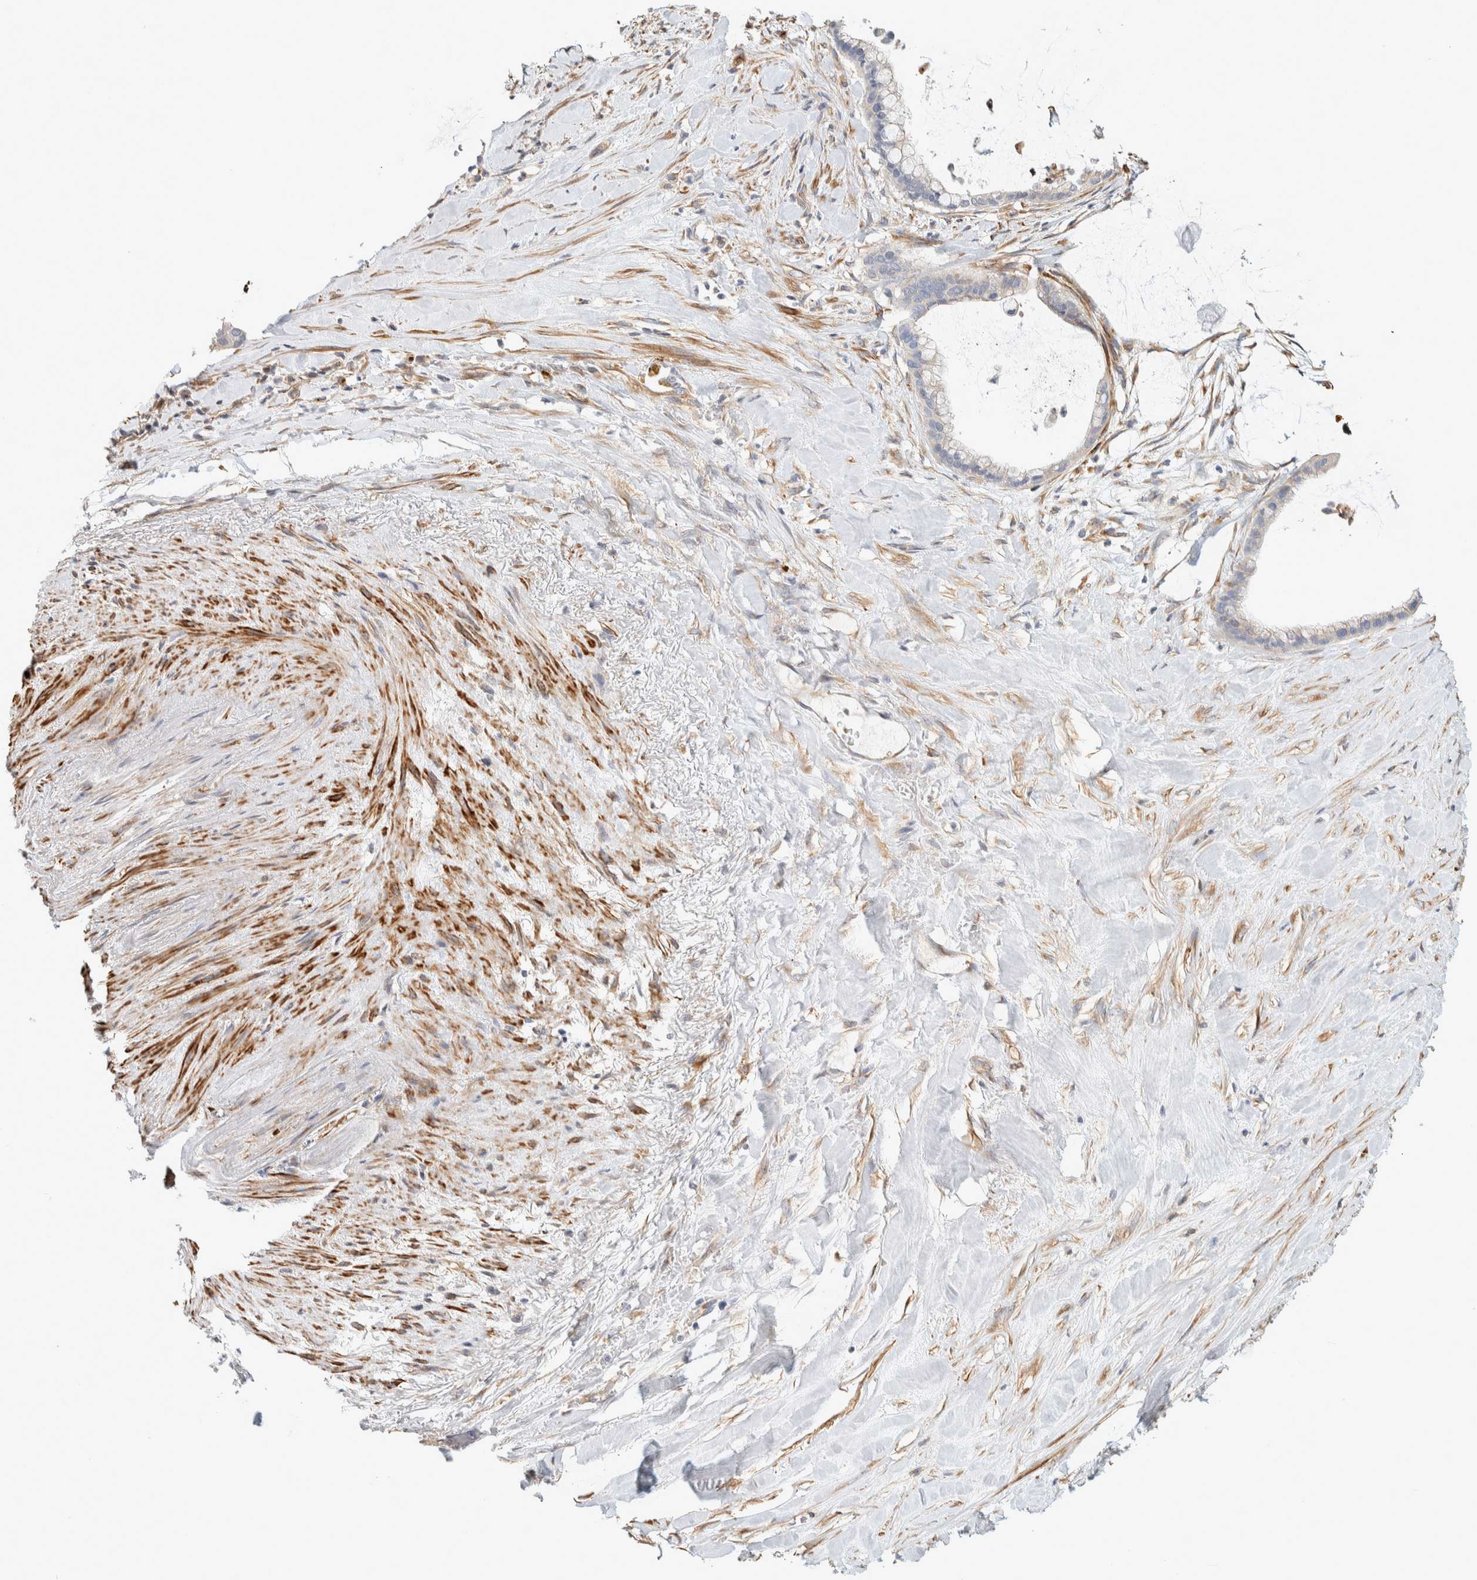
{"staining": {"intensity": "negative", "quantity": "none", "location": "none"}, "tissue": "pancreatic cancer", "cell_type": "Tumor cells", "image_type": "cancer", "snomed": [{"axis": "morphology", "description": "Adenocarcinoma, NOS"}, {"axis": "topography", "description": "Pancreas"}], "caption": "DAB immunohistochemical staining of adenocarcinoma (pancreatic) displays no significant staining in tumor cells. The staining was performed using DAB to visualize the protein expression in brown, while the nuclei were stained in blue with hematoxylin (Magnification: 20x).", "gene": "CDR2", "patient": {"sex": "male", "age": 41}}